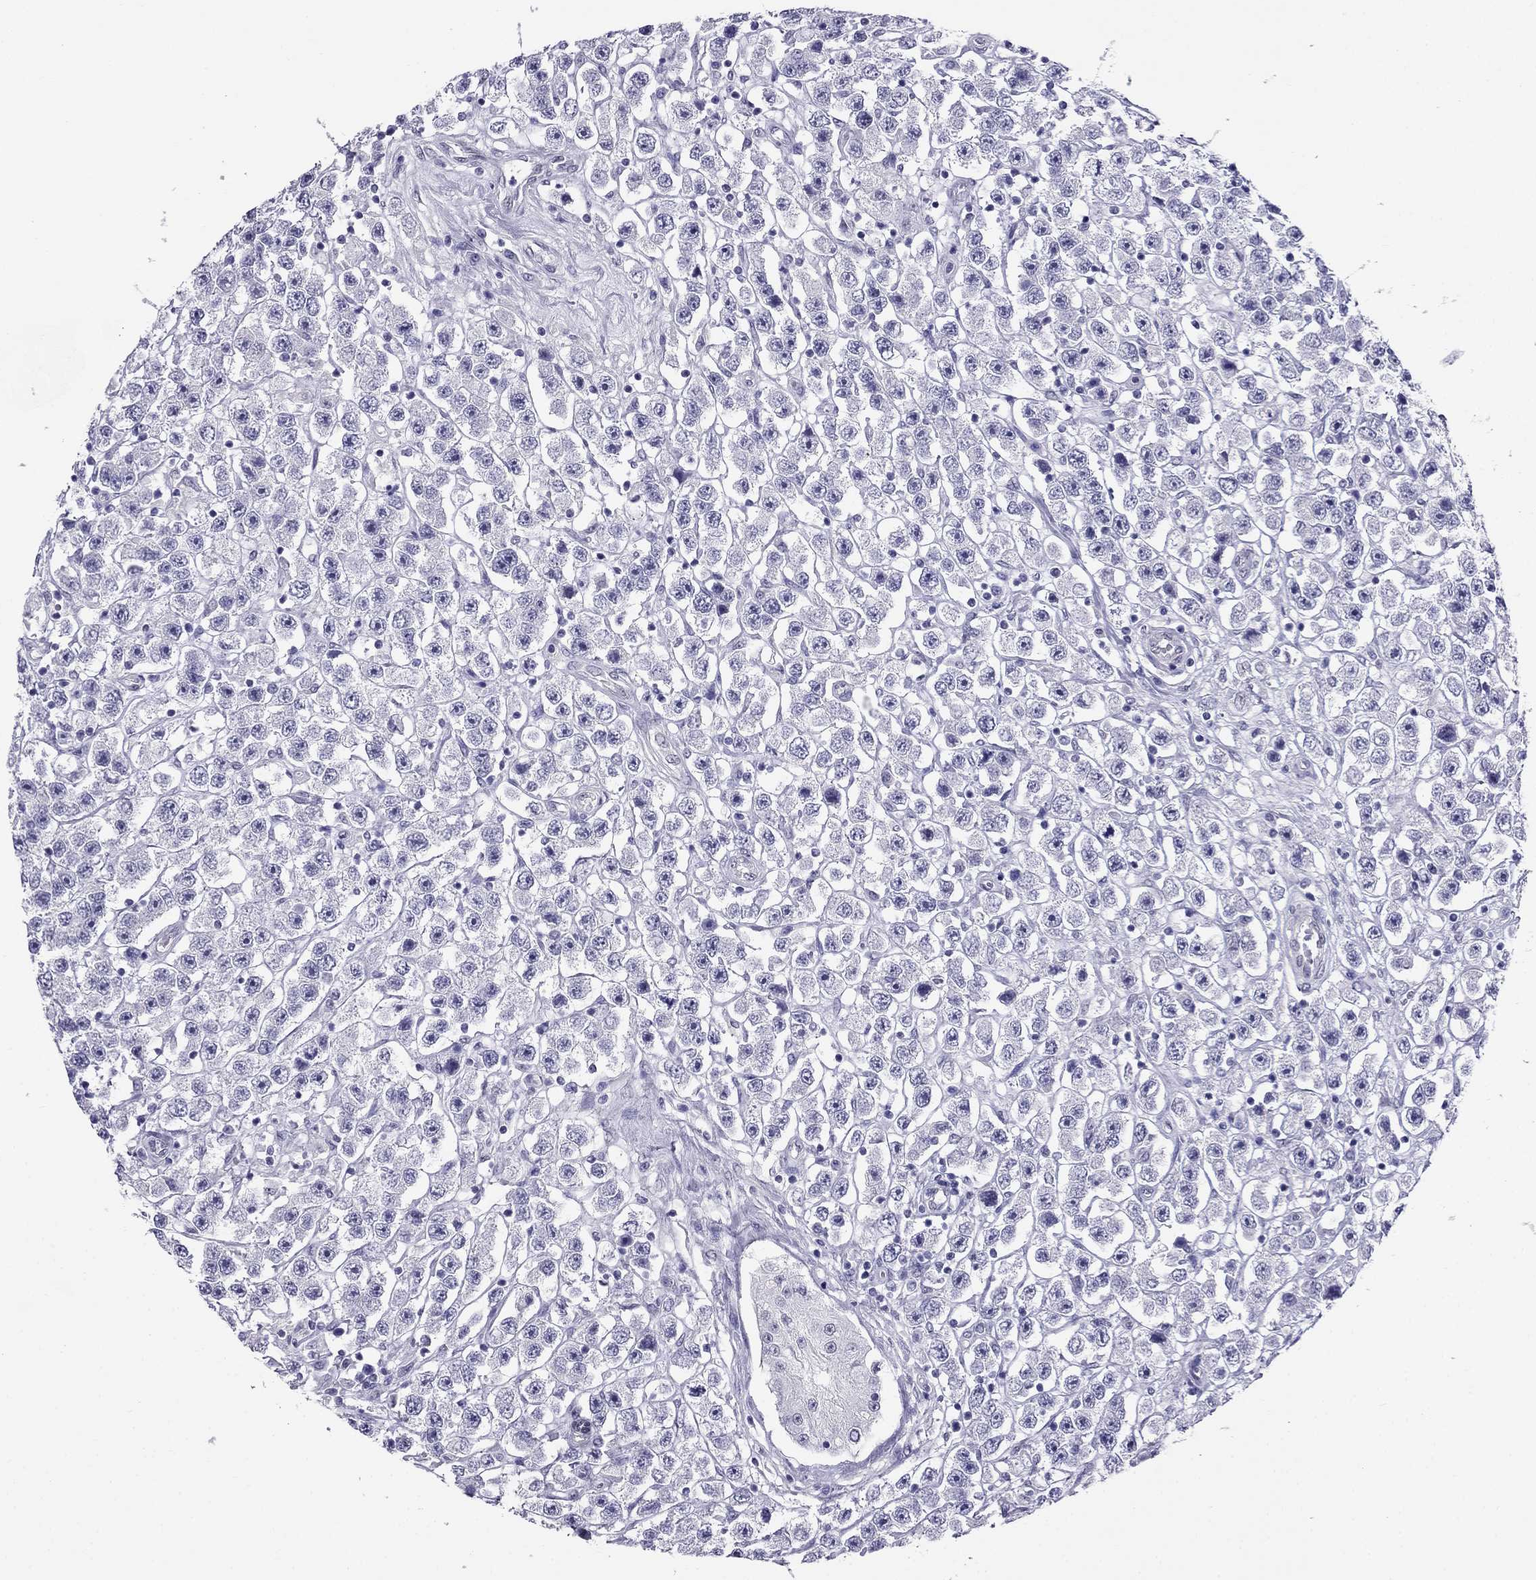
{"staining": {"intensity": "negative", "quantity": "none", "location": "none"}, "tissue": "testis cancer", "cell_type": "Tumor cells", "image_type": "cancer", "snomed": [{"axis": "morphology", "description": "Seminoma, NOS"}, {"axis": "topography", "description": "Testis"}], "caption": "Tumor cells are negative for brown protein staining in testis seminoma.", "gene": "CROCC2", "patient": {"sex": "male", "age": 45}}